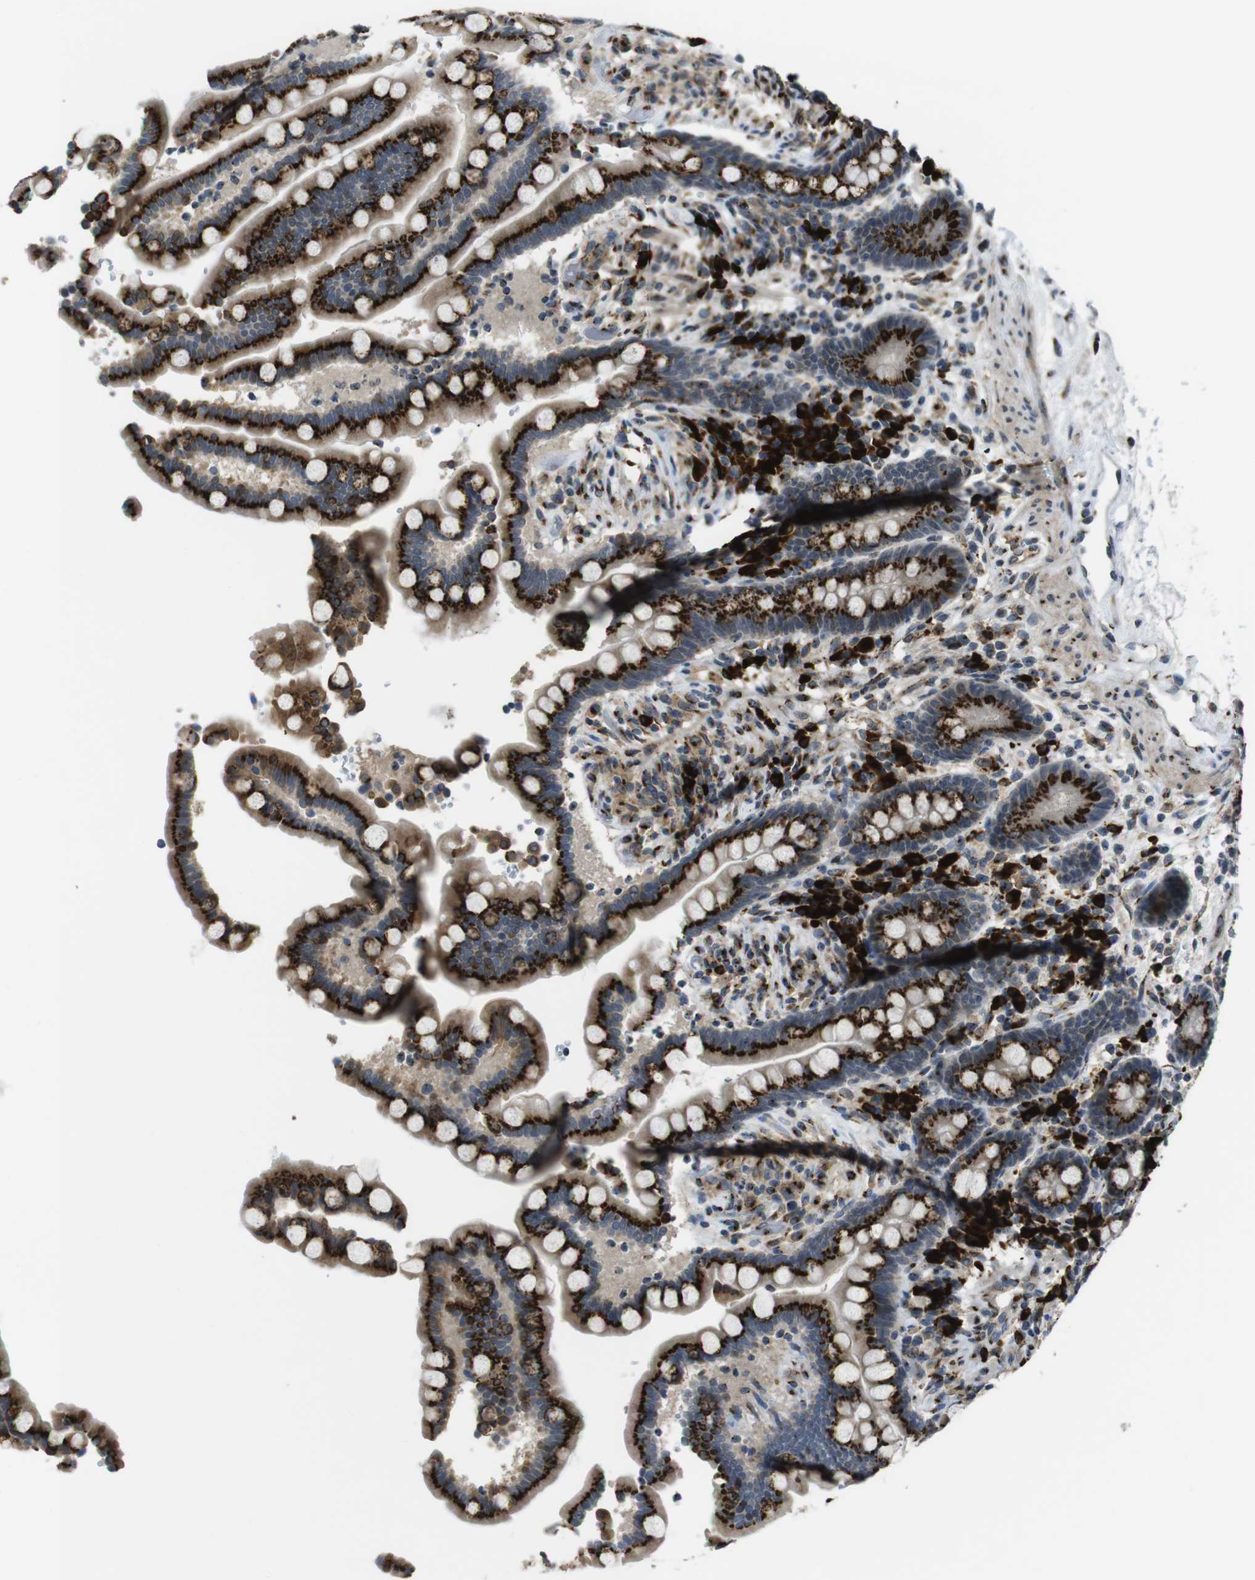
{"staining": {"intensity": "moderate", "quantity": ">75%", "location": "cytoplasmic/membranous"}, "tissue": "colon", "cell_type": "Endothelial cells", "image_type": "normal", "snomed": [{"axis": "morphology", "description": "Normal tissue, NOS"}, {"axis": "topography", "description": "Colon"}], "caption": "Immunohistochemistry (IHC) staining of normal colon, which reveals medium levels of moderate cytoplasmic/membranous expression in approximately >75% of endothelial cells indicating moderate cytoplasmic/membranous protein positivity. The staining was performed using DAB (brown) for protein detection and nuclei were counterstained in hematoxylin (blue).", "gene": "ZFPL1", "patient": {"sex": "male", "age": 73}}